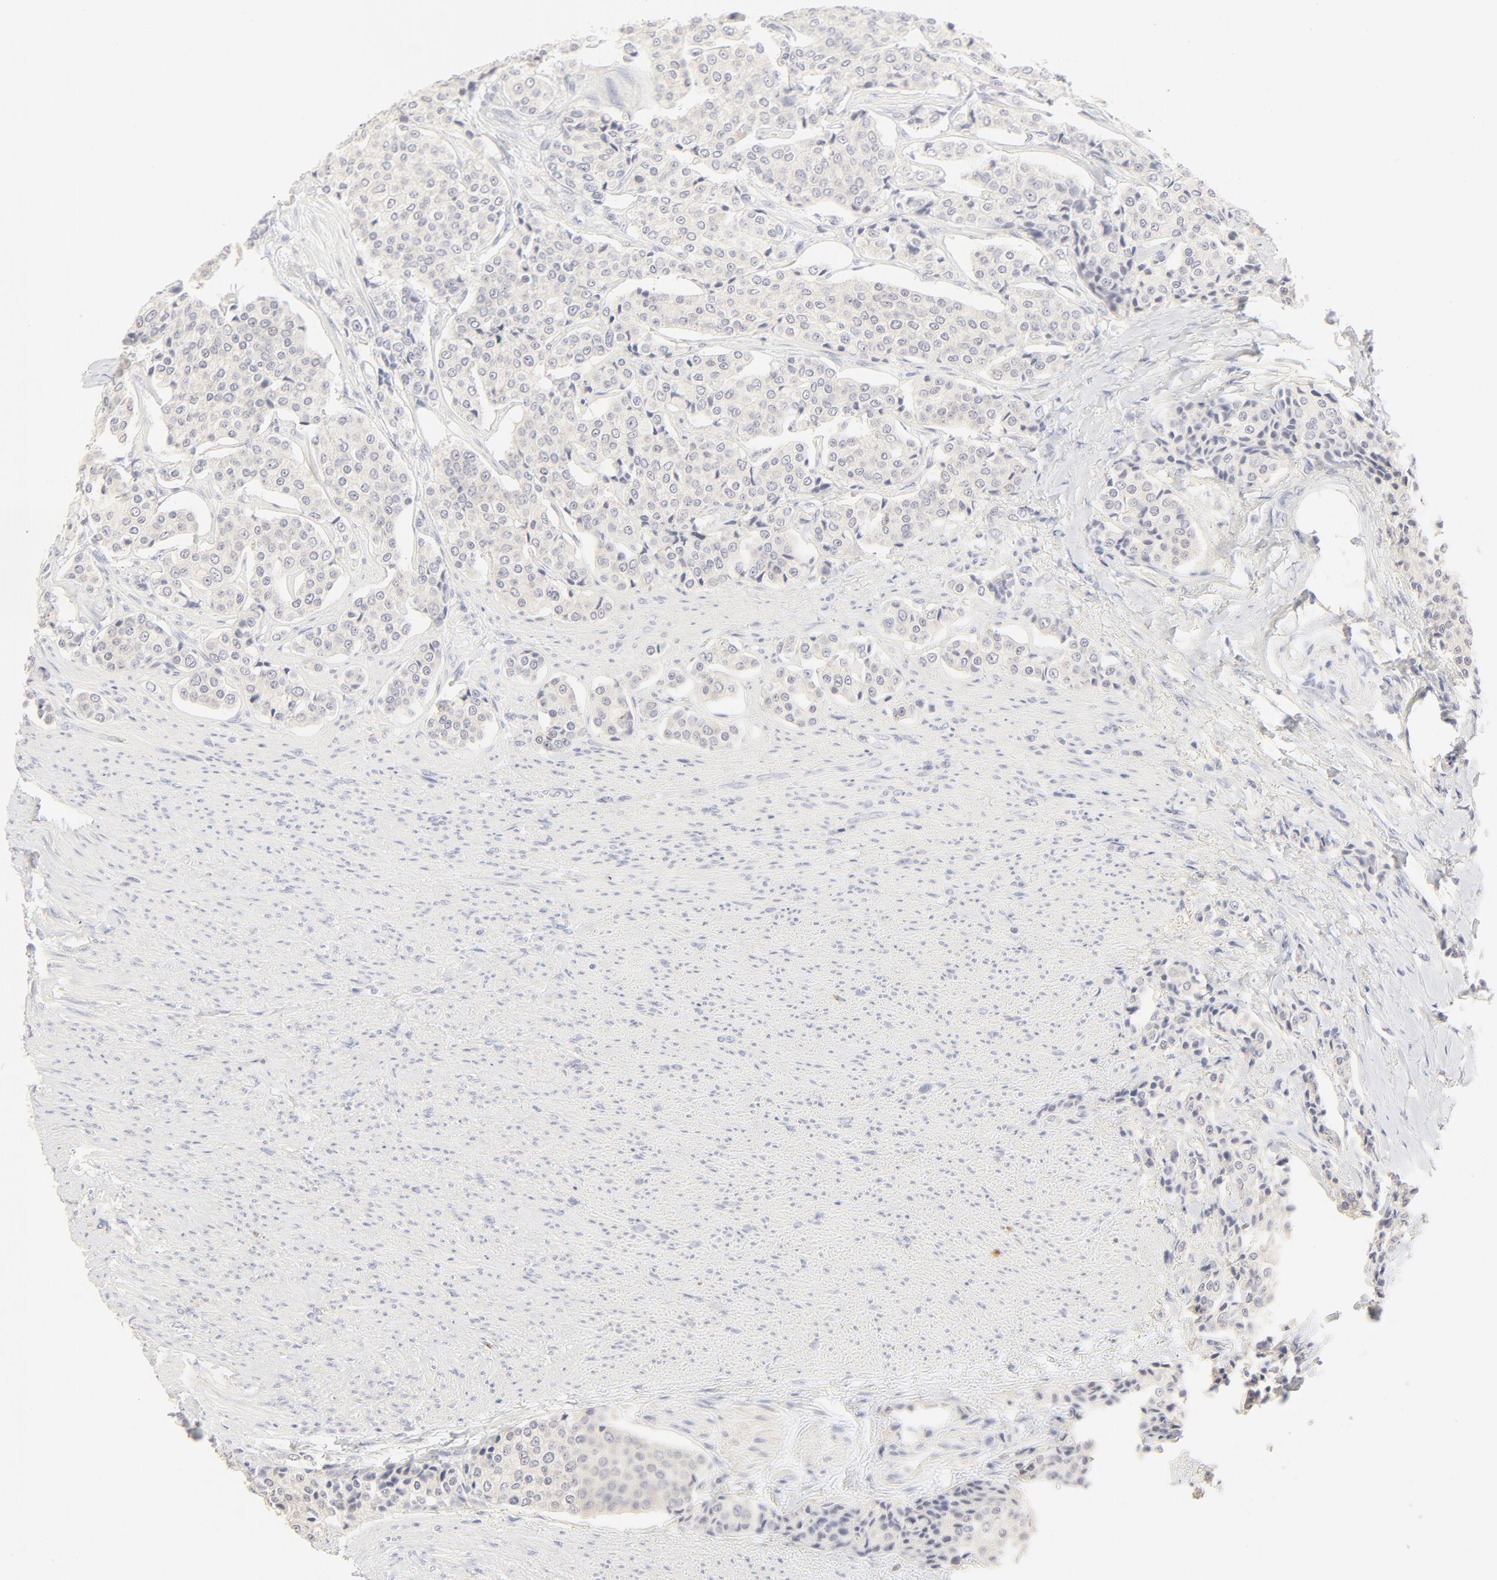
{"staining": {"intensity": "negative", "quantity": "none", "location": "none"}, "tissue": "carcinoid", "cell_type": "Tumor cells", "image_type": "cancer", "snomed": [{"axis": "morphology", "description": "Carcinoid, malignant, NOS"}, {"axis": "topography", "description": "Colon"}], "caption": "High magnification brightfield microscopy of carcinoid (malignant) stained with DAB (brown) and counterstained with hematoxylin (blue): tumor cells show no significant positivity.", "gene": "FCGBP", "patient": {"sex": "female", "age": 61}}